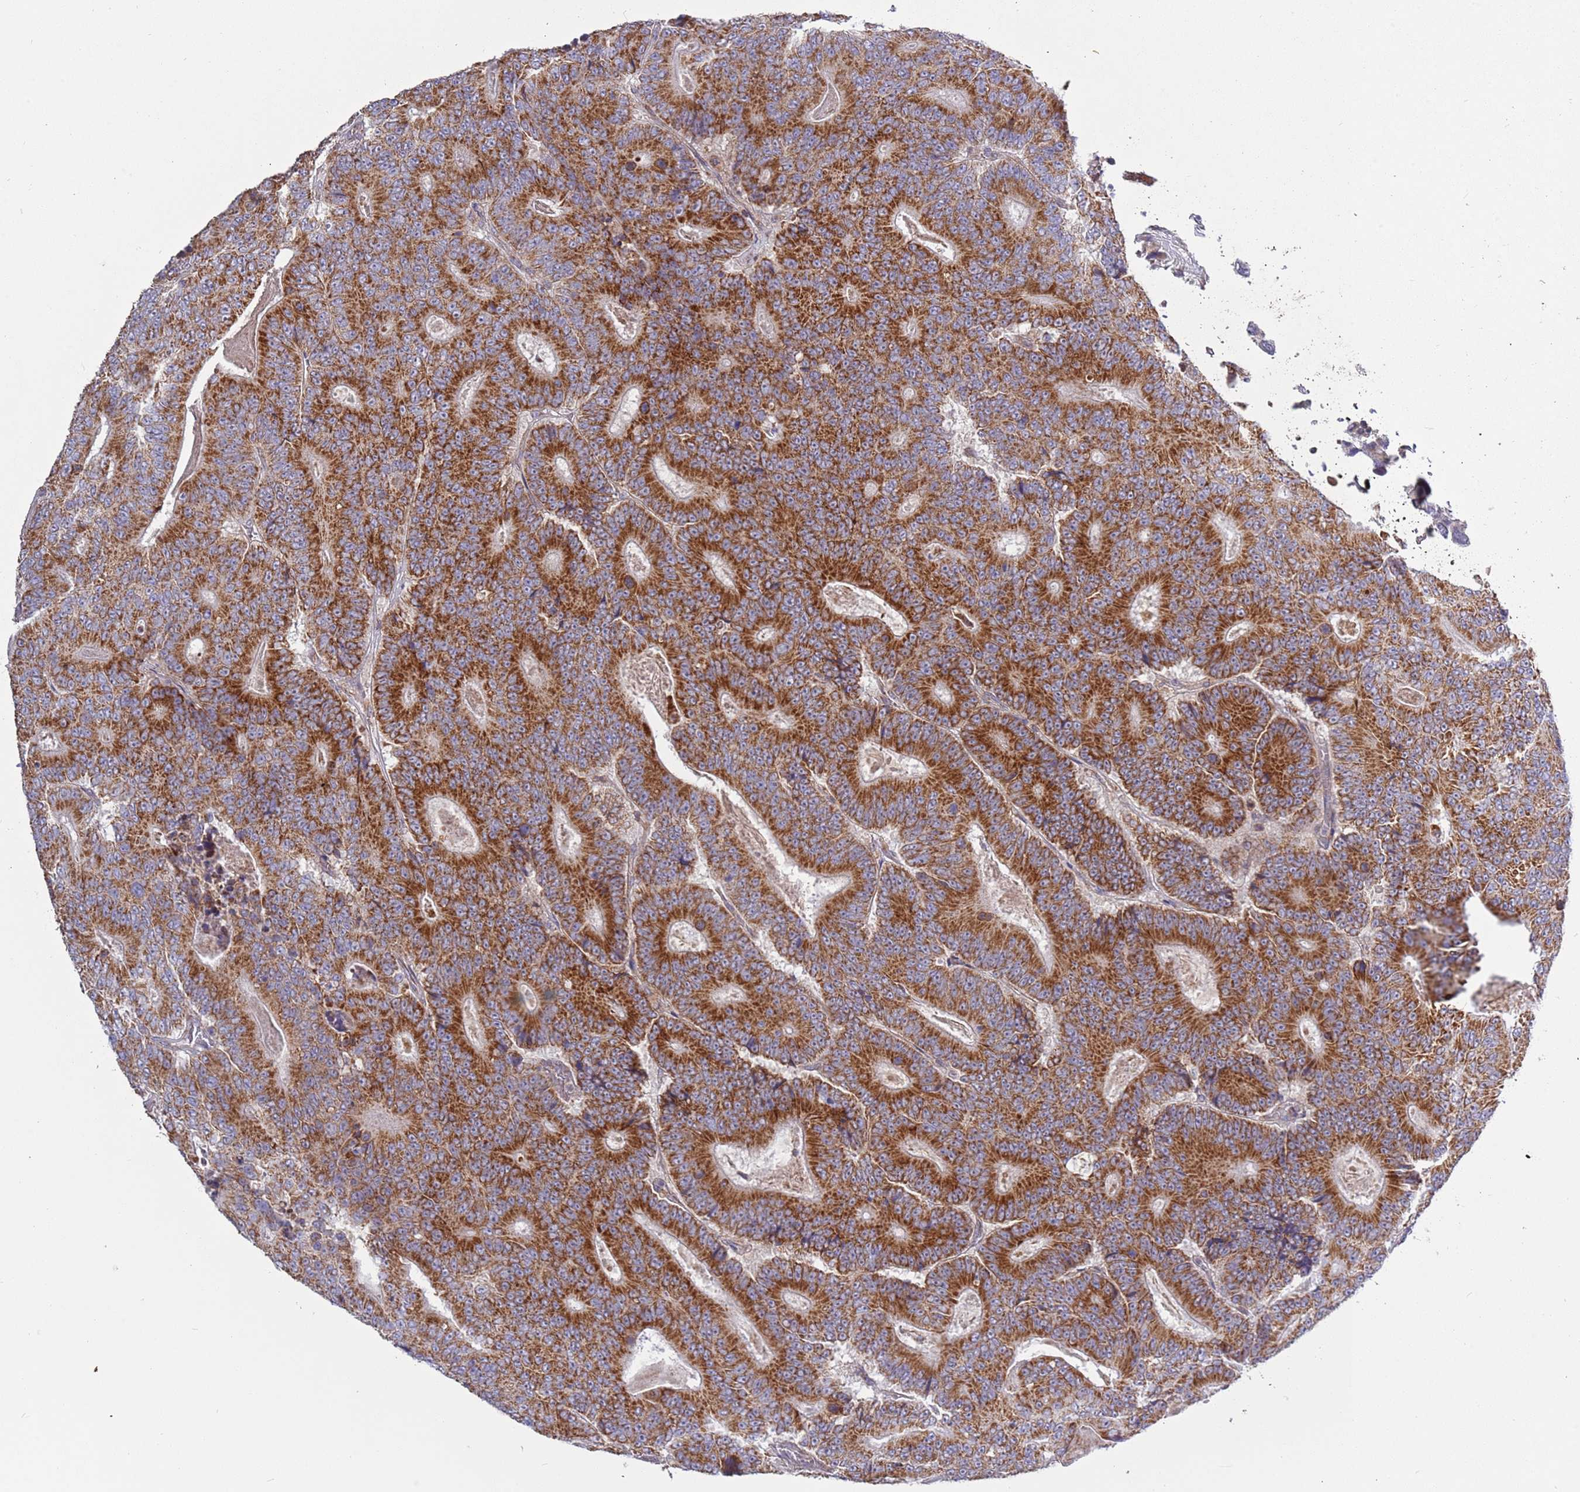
{"staining": {"intensity": "strong", "quantity": ">75%", "location": "cytoplasmic/membranous"}, "tissue": "colorectal cancer", "cell_type": "Tumor cells", "image_type": "cancer", "snomed": [{"axis": "morphology", "description": "Adenocarcinoma, NOS"}, {"axis": "topography", "description": "Colon"}], "caption": "Human colorectal cancer stained with a protein marker displays strong staining in tumor cells.", "gene": "IRS4", "patient": {"sex": "male", "age": 83}}